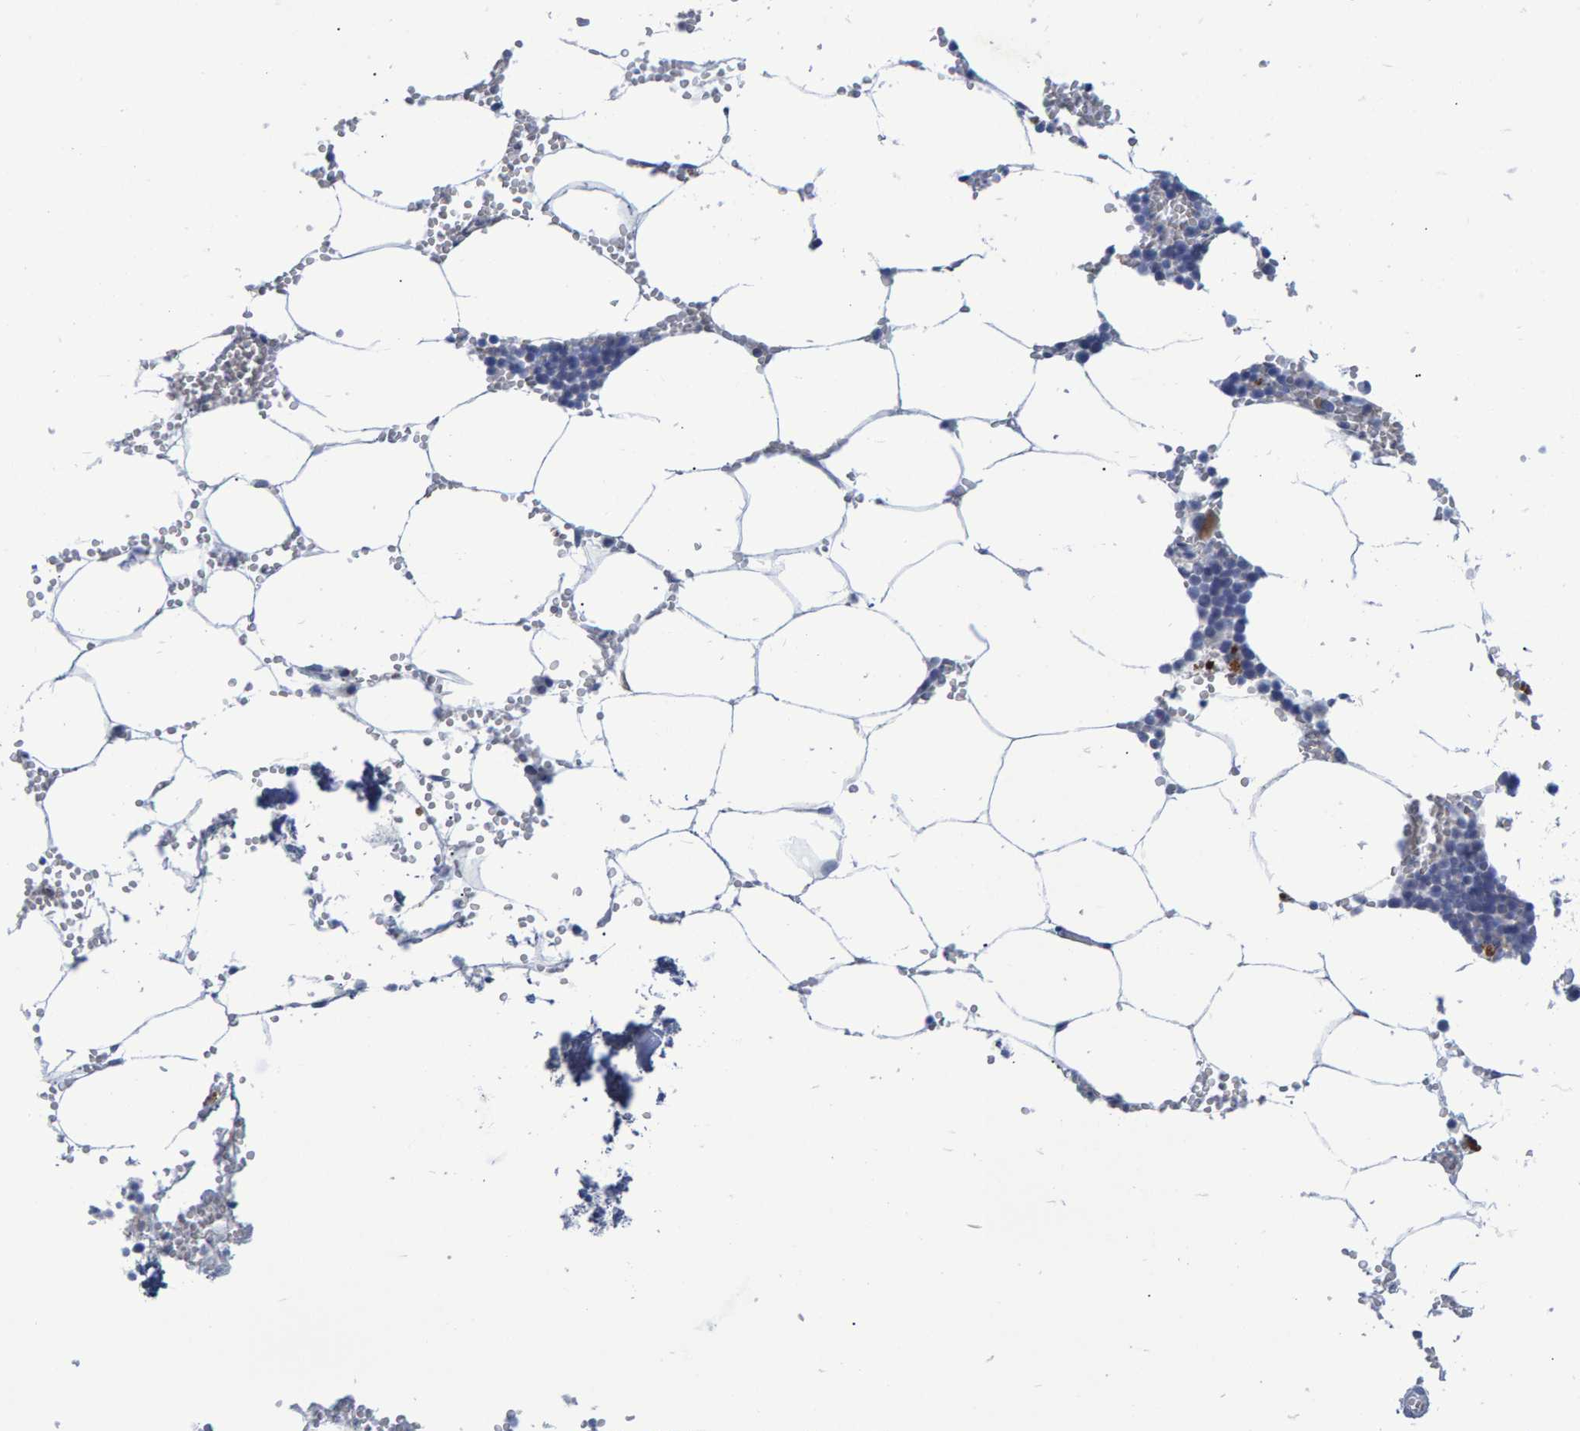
{"staining": {"intensity": "negative", "quantity": "none", "location": "none"}, "tissue": "bone marrow", "cell_type": "Hematopoietic cells", "image_type": "normal", "snomed": [{"axis": "morphology", "description": "Normal tissue, NOS"}, {"axis": "topography", "description": "Bone marrow"}], "caption": "Protein analysis of unremarkable bone marrow shows no significant positivity in hematopoietic cells.", "gene": "PROCA1", "patient": {"sex": "male", "age": 70}}